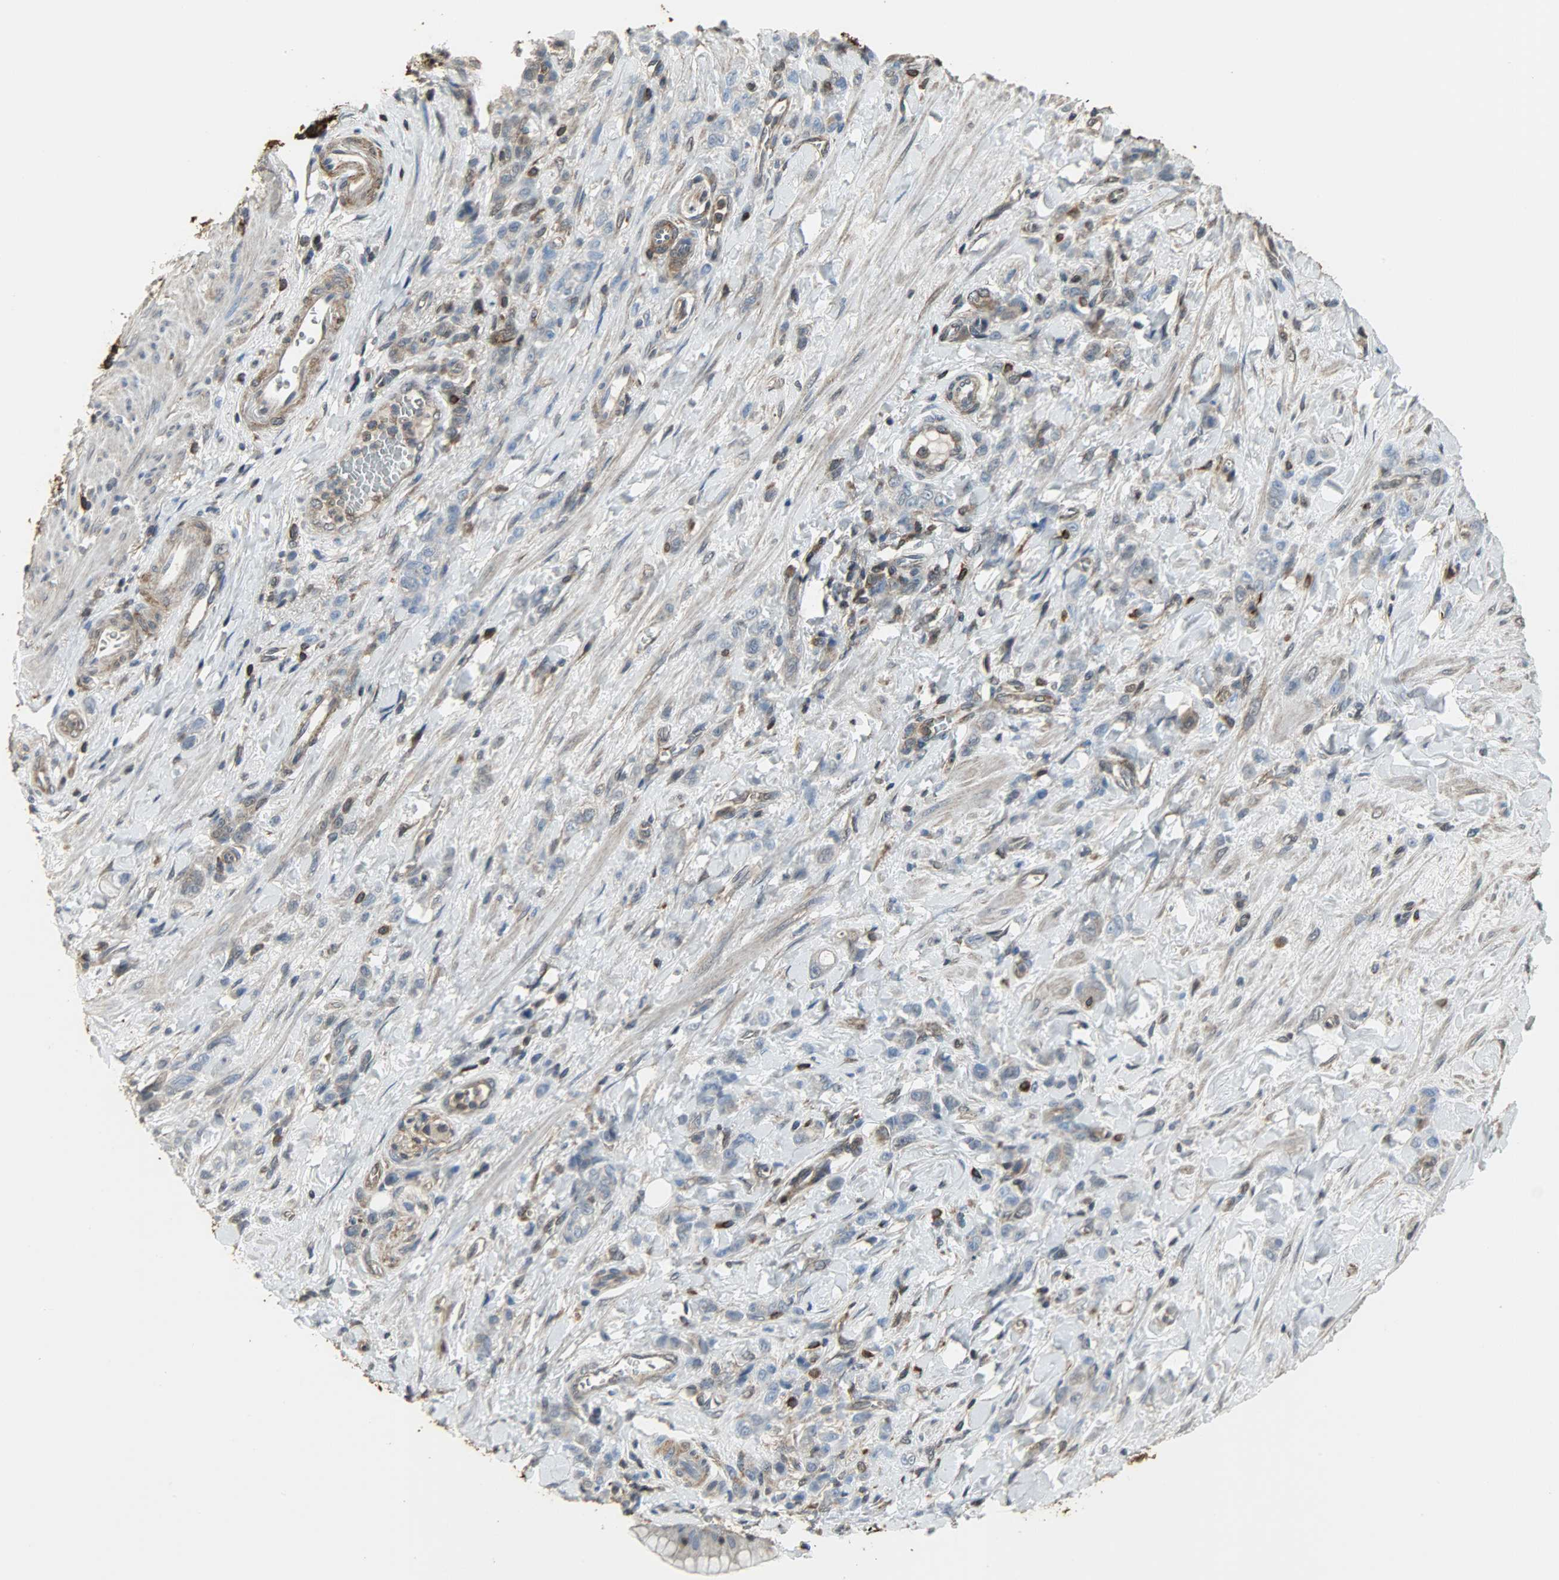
{"staining": {"intensity": "weak", "quantity": "25%-75%", "location": "cytoplasmic/membranous"}, "tissue": "stomach cancer", "cell_type": "Tumor cells", "image_type": "cancer", "snomed": [{"axis": "morphology", "description": "Adenocarcinoma, NOS"}, {"axis": "topography", "description": "Stomach"}], "caption": "Human stomach cancer (adenocarcinoma) stained with a brown dye reveals weak cytoplasmic/membranous positive expression in approximately 25%-75% of tumor cells.", "gene": "LDHB", "patient": {"sex": "male", "age": 82}}